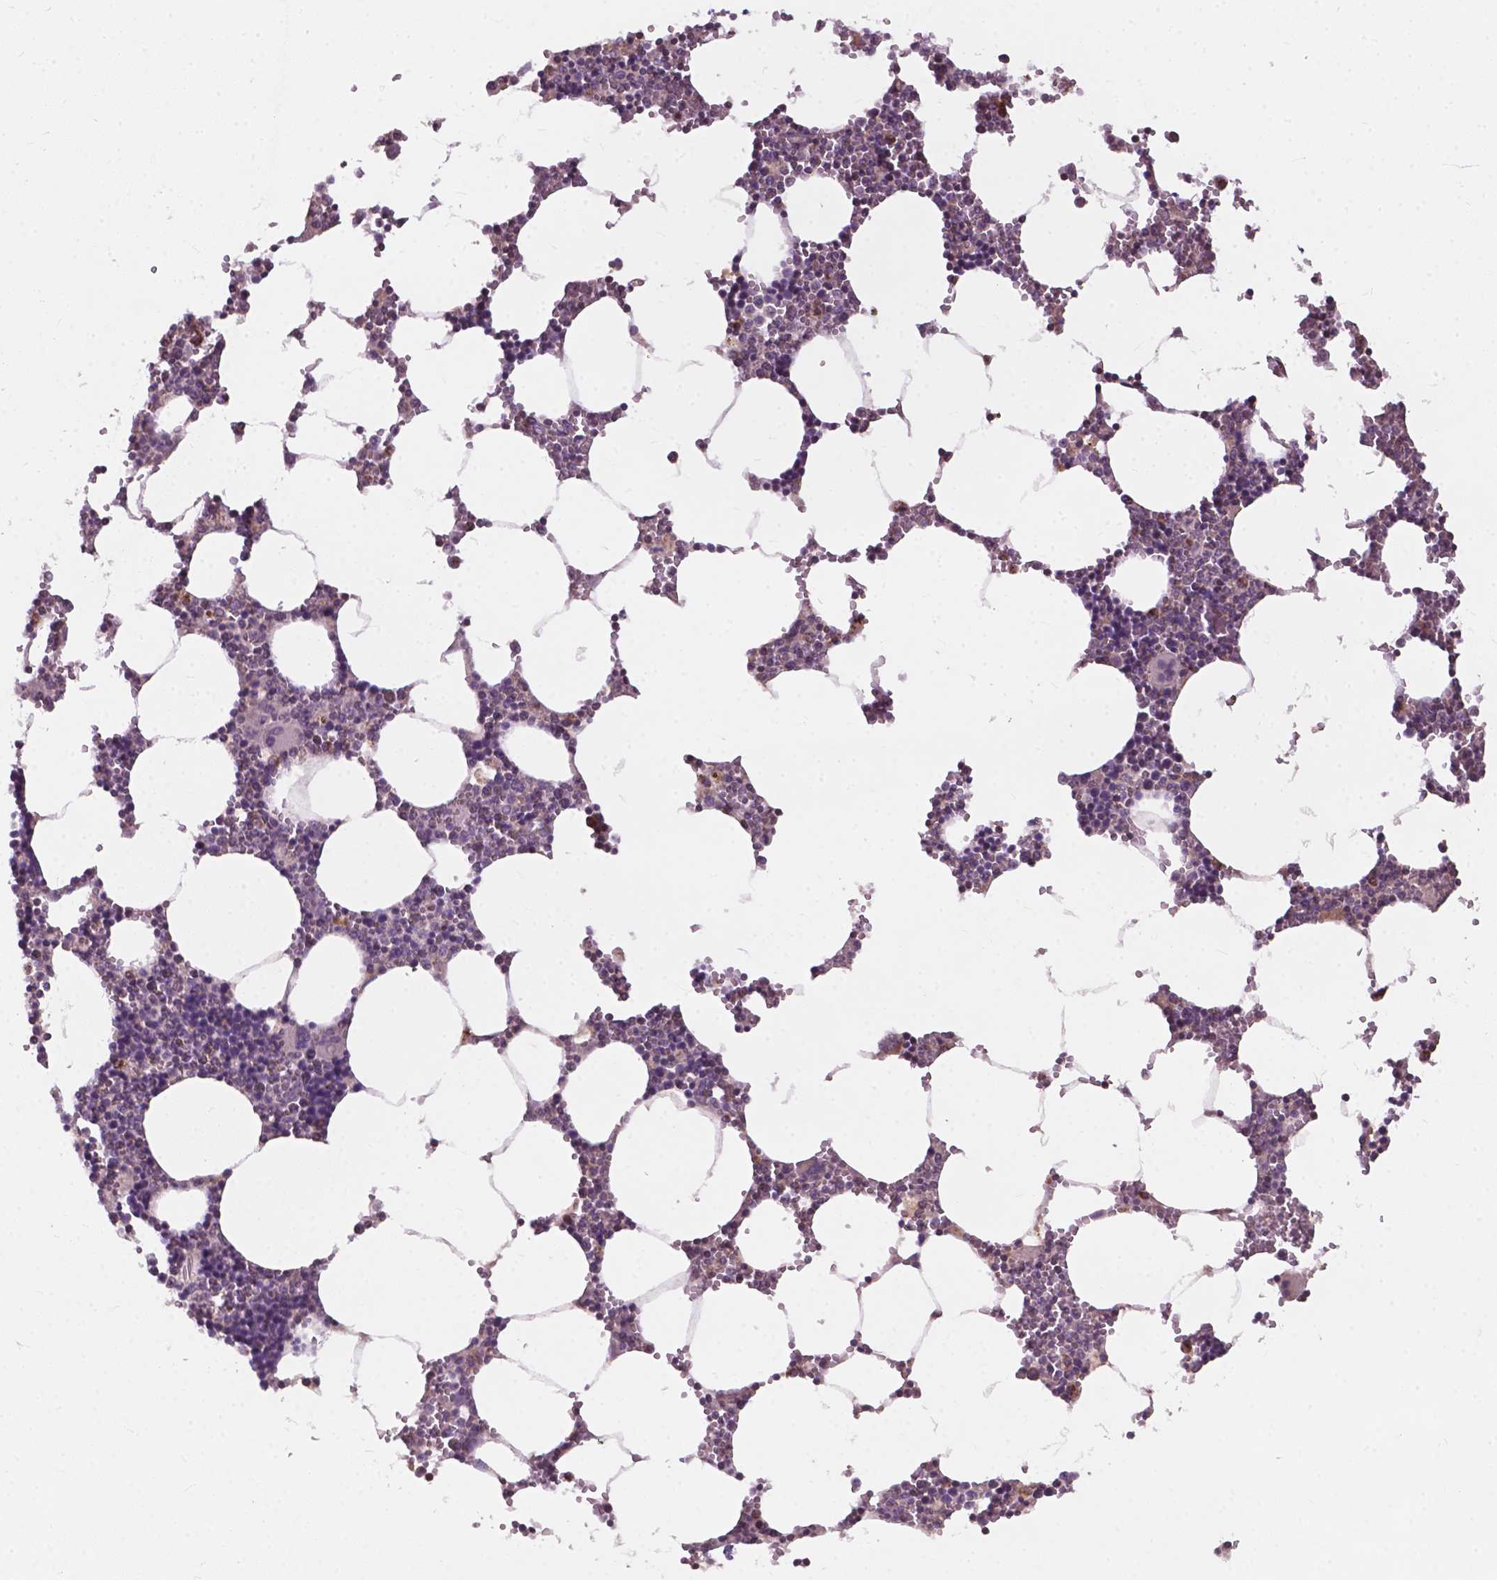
{"staining": {"intensity": "negative", "quantity": "none", "location": "none"}, "tissue": "bone marrow", "cell_type": "Hematopoietic cells", "image_type": "normal", "snomed": [{"axis": "morphology", "description": "Normal tissue, NOS"}, {"axis": "topography", "description": "Bone marrow"}], "caption": "IHC of normal bone marrow exhibits no positivity in hematopoietic cells. (Brightfield microscopy of DAB immunohistochemistry at high magnification).", "gene": "NDUFA10", "patient": {"sex": "male", "age": 54}}